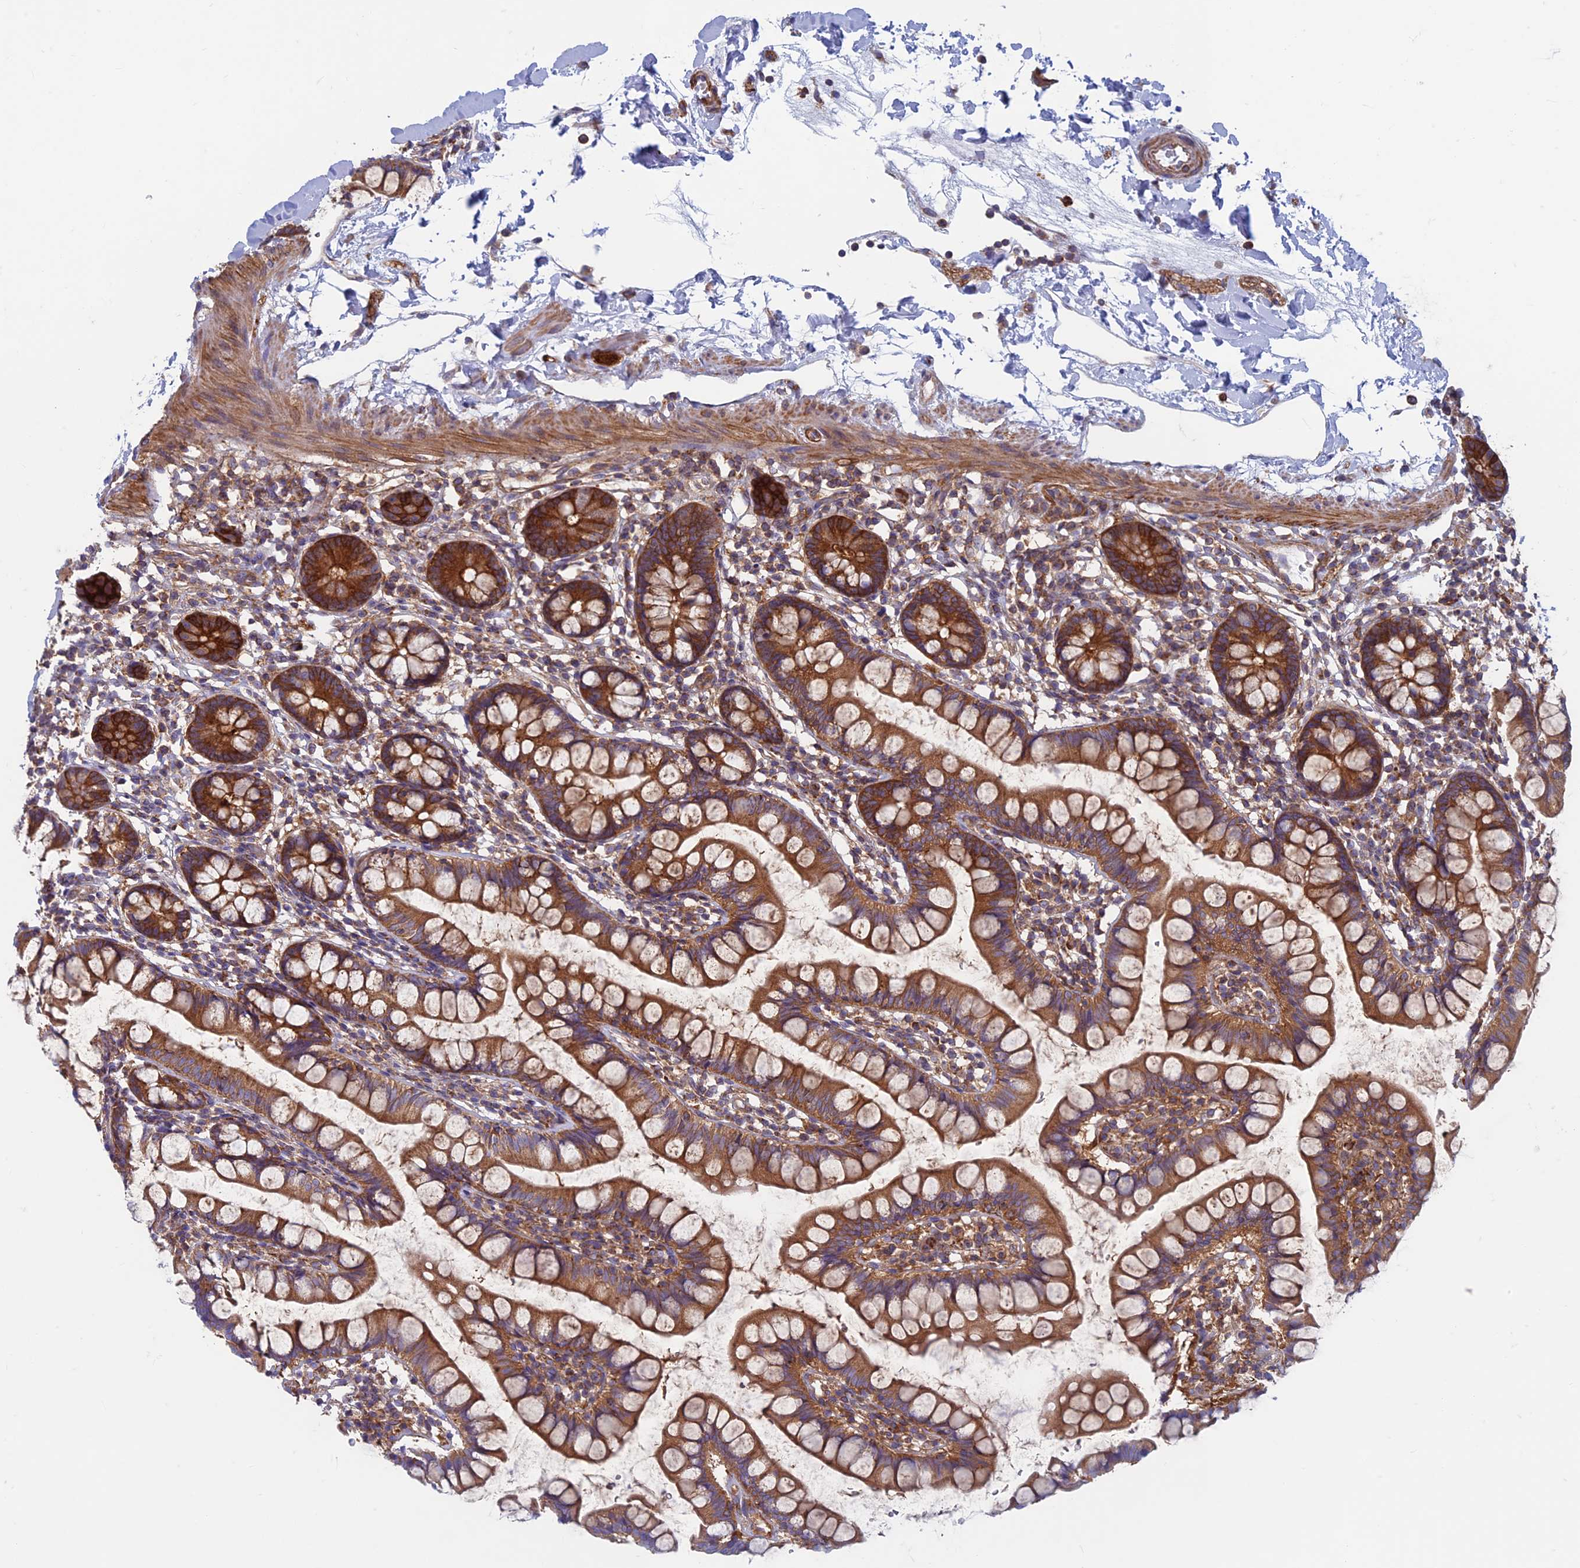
{"staining": {"intensity": "strong", "quantity": ">75%", "location": "cytoplasmic/membranous"}, "tissue": "small intestine", "cell_type": "Glandular cells", "image_type": "normal", "snomed": [{"axis": "morphology", "description": "Normal tissue, NOS"}, {"axis": "topography", "description": "Small intestine"}], "caption": "Immunohistochemistry (IHC) image of benign small intestine stained for a protein (brown), which reveals high levels of strong cytoplasmic/membranous staining in about >75% of glandular cells.", "gene": "DNM1L", "patient": {"sex": "female", "age": 84}}